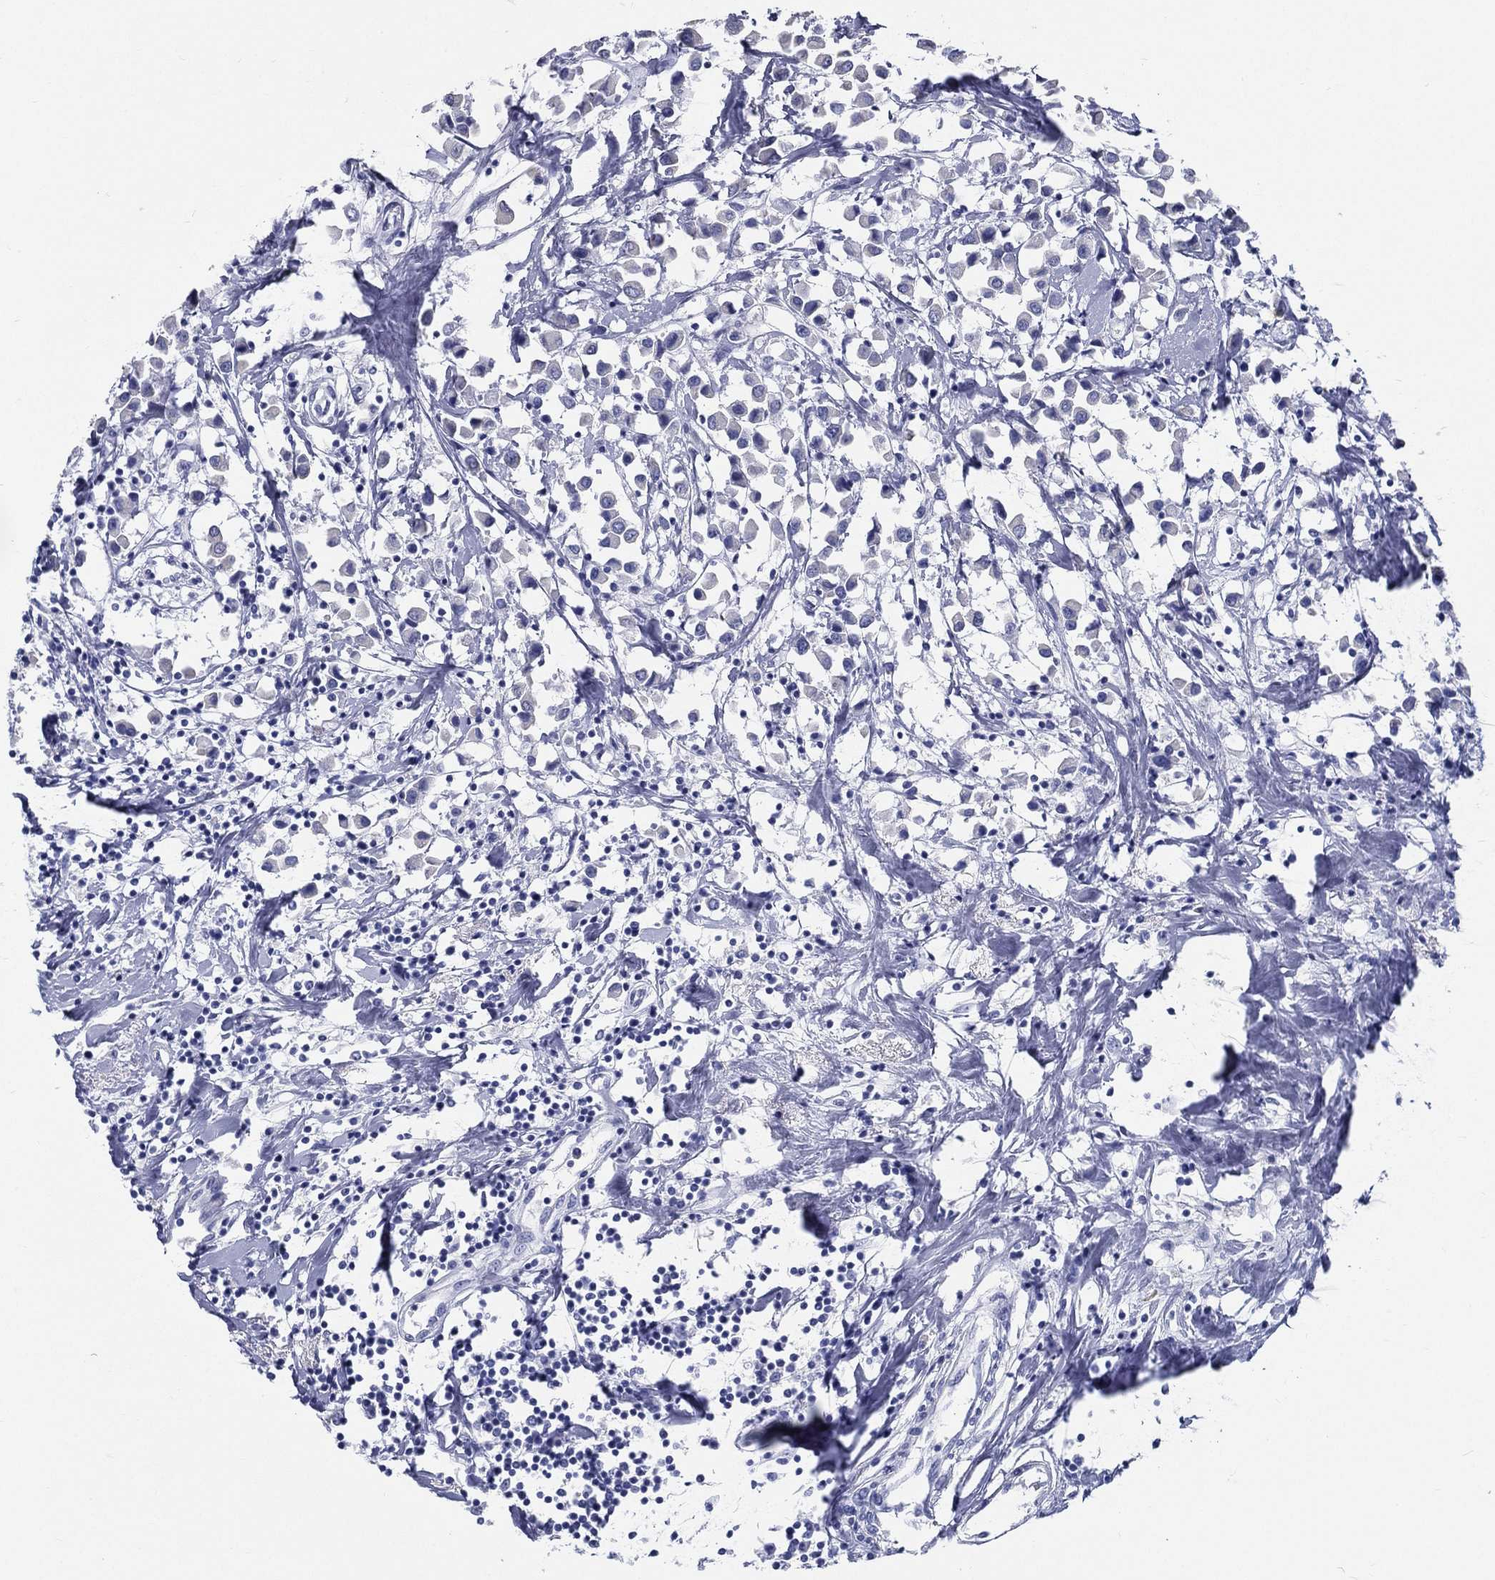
{"staining": {"intensity": "negative", "quantity": "none", "location": "none"}, "tissue": "breast cancer", "cell_type": "Tumor cells", "image_type": "cancer", "snomed": [{"axis": "morphology", "description": "Duct carcinoma"}, {"axis": "topography", "description": "Breast"}], "caption": "Human intraductal carcinoma (breast) stained for a protein using immunohistochemistry reveals no staining in tumor cells.", "gene": "RSPH4A", "patient": {"sex": "female", "age": 61}}